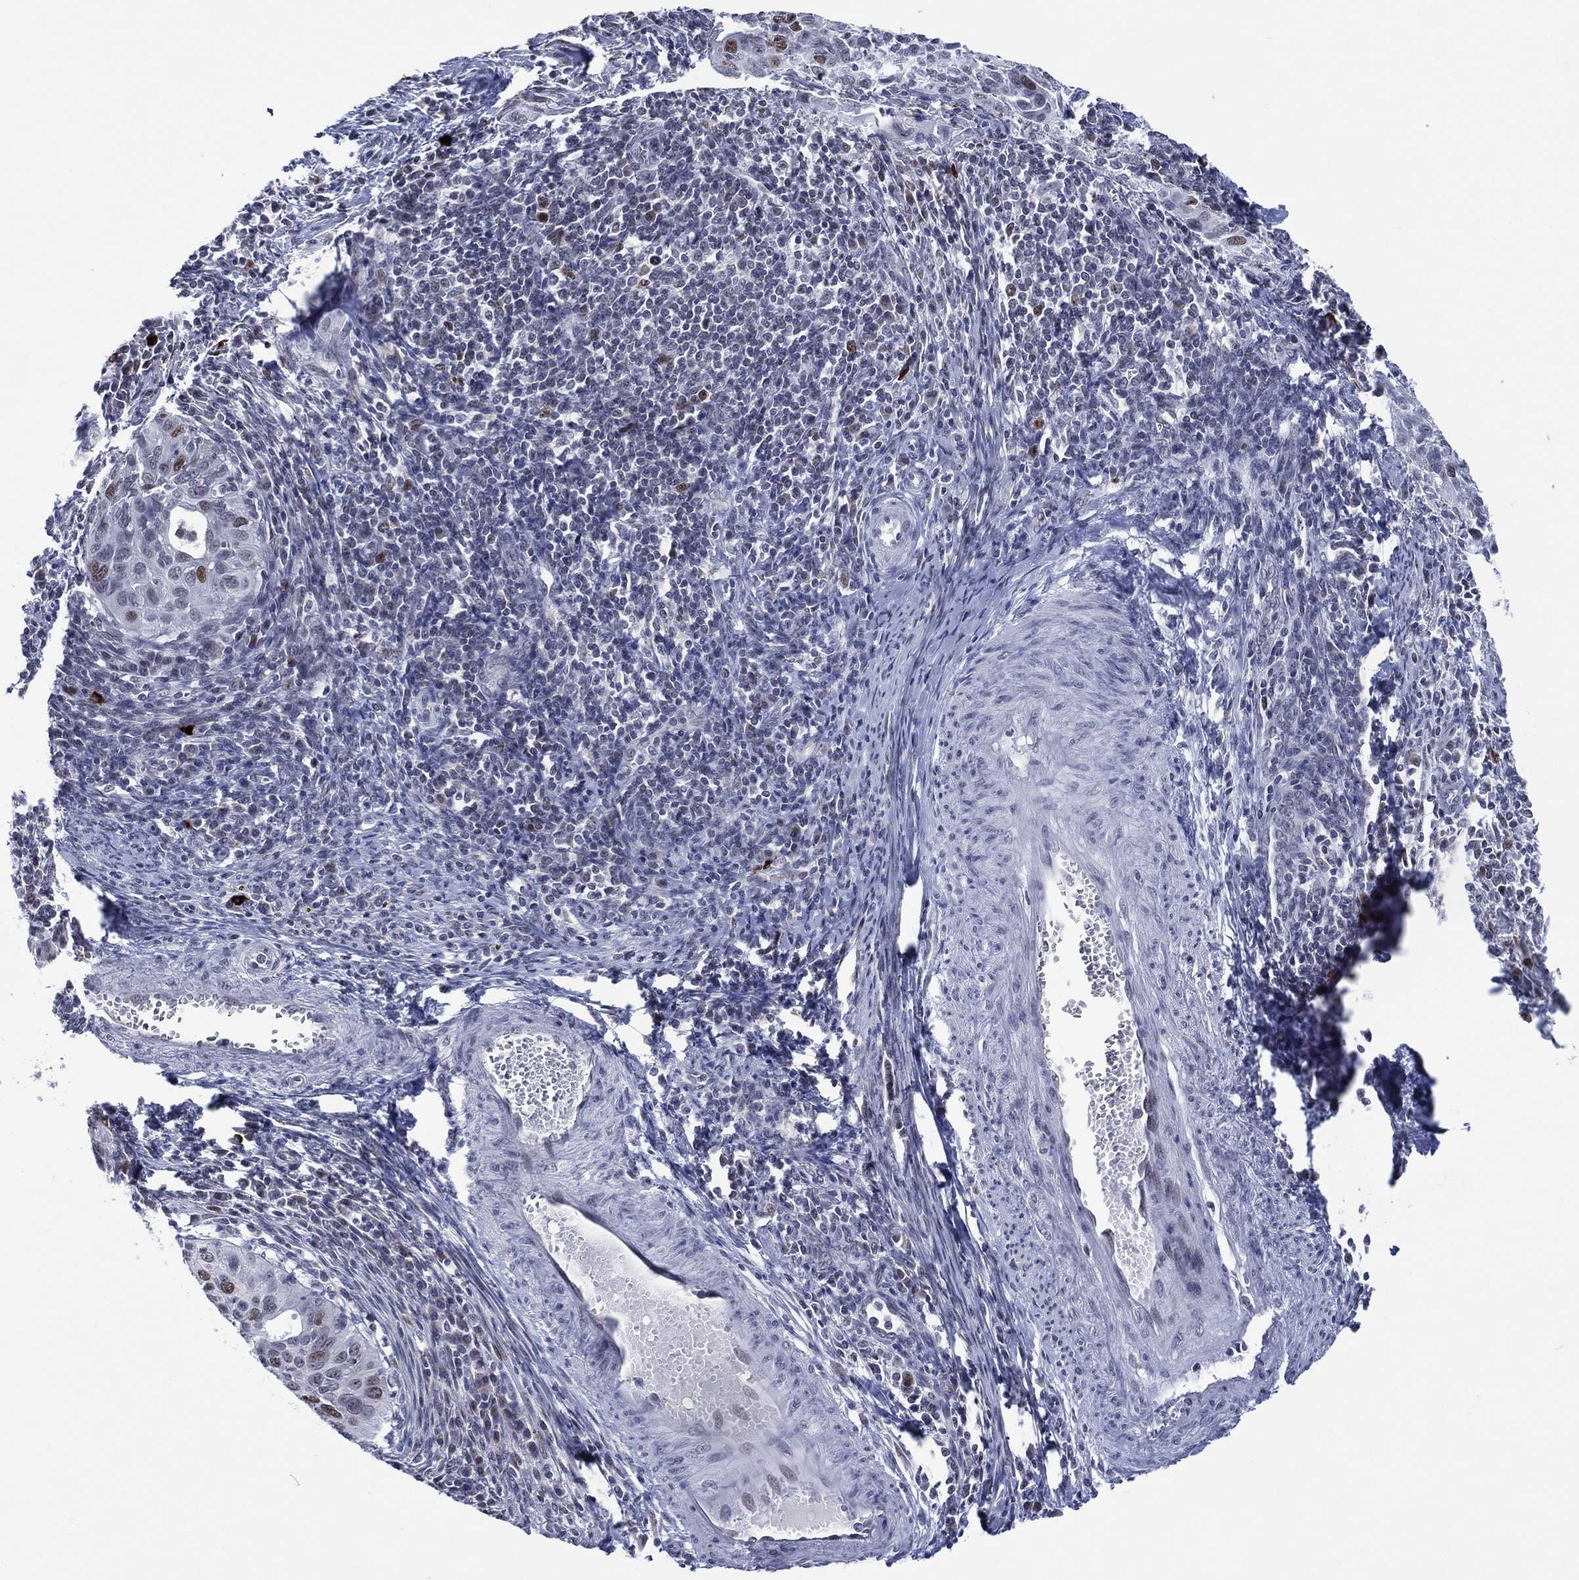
{"staining": {"intensity": "moderate", "quantity": "<25%", "location": "nuclear"}, "tissue": "cervical cancer", "cell_type": "Tumor cells", "image_type": "cancer", "snomed": [{"axis": "morphology", "description": "Squamous cell carcinoma, NOS"}, {"axis": "topography", "description": "Cervix"}], "caption": "Protein expression analysis of human cervical cancer reveals moderate nuclear staining in approximately <25% of tumor cells. The protein is shown in brown color, while the nuclei are stained blue.", "gene": "GATA6", "patient": {"sex": "female", "age": 26}}